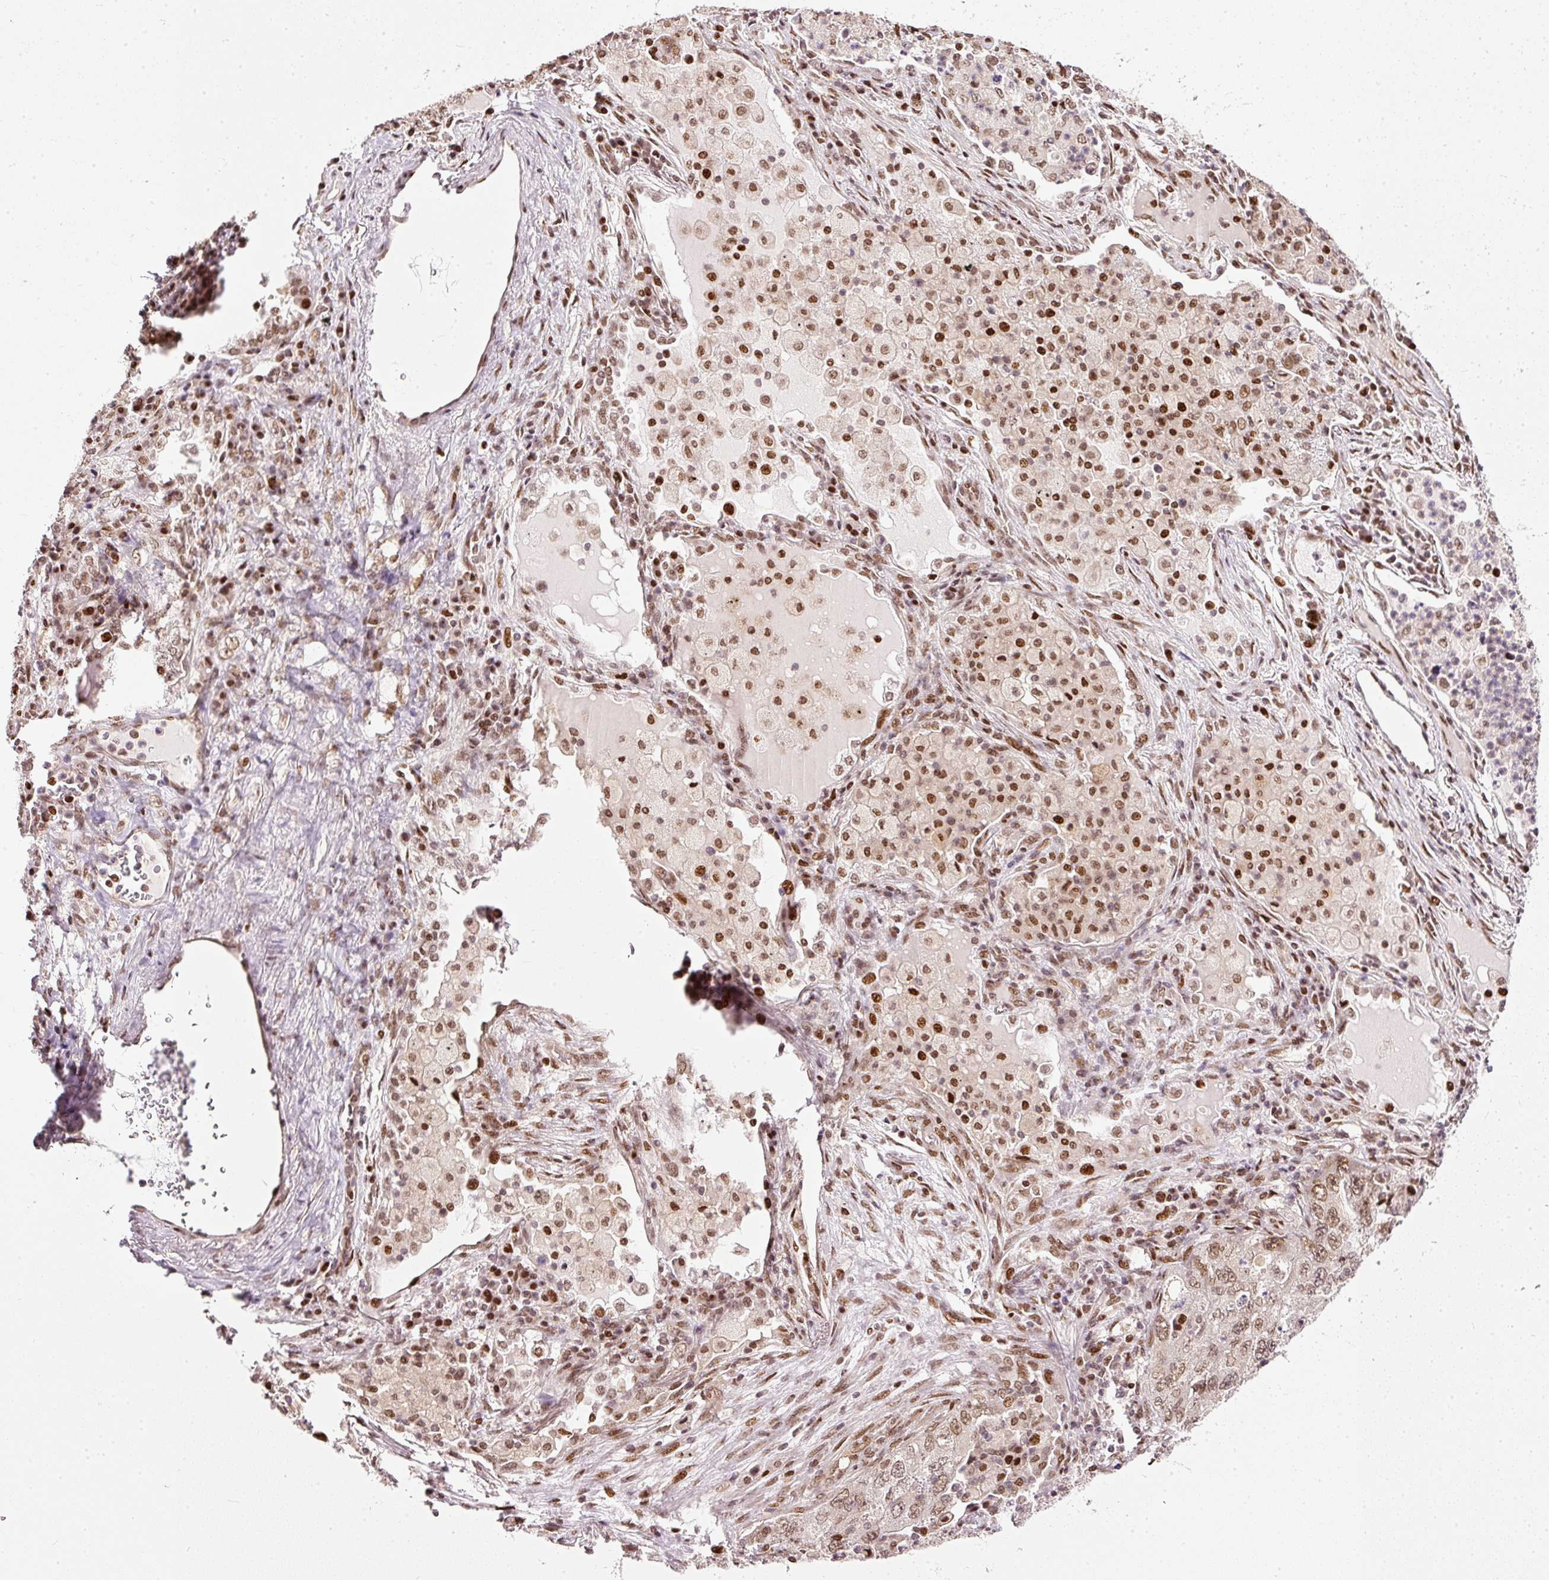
{"staining": {"intensity": "moderate", "quantity": ">75%", "location": "nuclear"}, "tissue": "lung cancer", "cell_type": "Tumor cells", "image_type": "cancer", "snomed": [{"axis": "morphology", "description": "Adenocarcinoma, NOS"}, {"axis": "topography", "description": "Lung"}], "caption": "The immunohistochemical stain labels moderate nuclear positivity in tumor cells of adenocarcinoma (lung) tissue.", "gene": "ZNF778", "patient": {"sex": "female", "age": 57}}